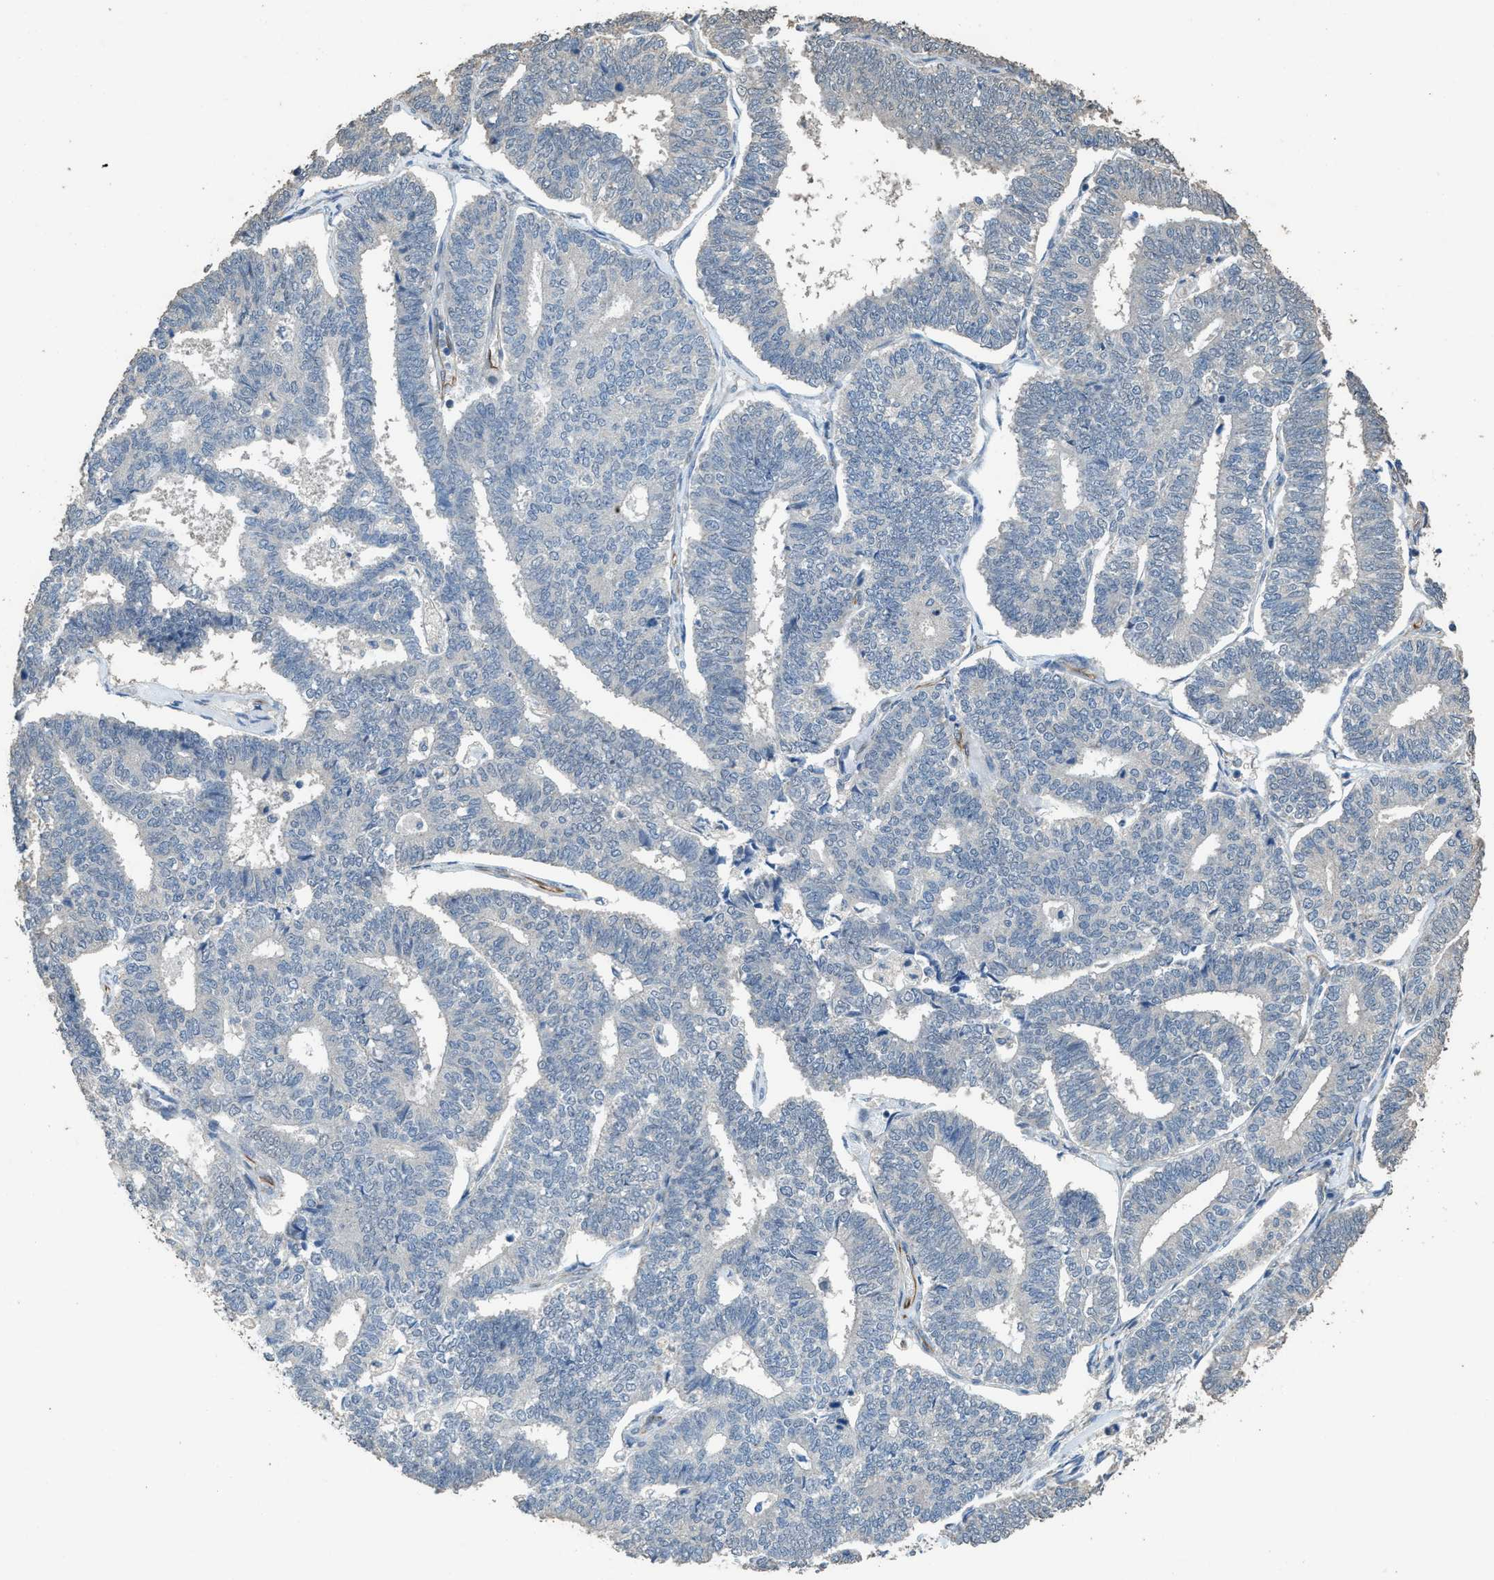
{"staining": {"intensity": "negative", "quantity": "none", "location": "none"}, "tissue": "endometrial cancer", "cell_type": "Tumor cells", "image_type": "cancer", "snomed": [{"axis": "morphology", "description": "Adenocarcinoma, NOS"}, {"axis": "topography", "description": "Endometrium"}], "caption": "Immunohistochemistry of endometrial adenocarcinoma exhibits no positivity in tumor cells. Nuclei are stained in blue.", "gene": "SYNM", "patient": {"sex": "female", "age": 70}}